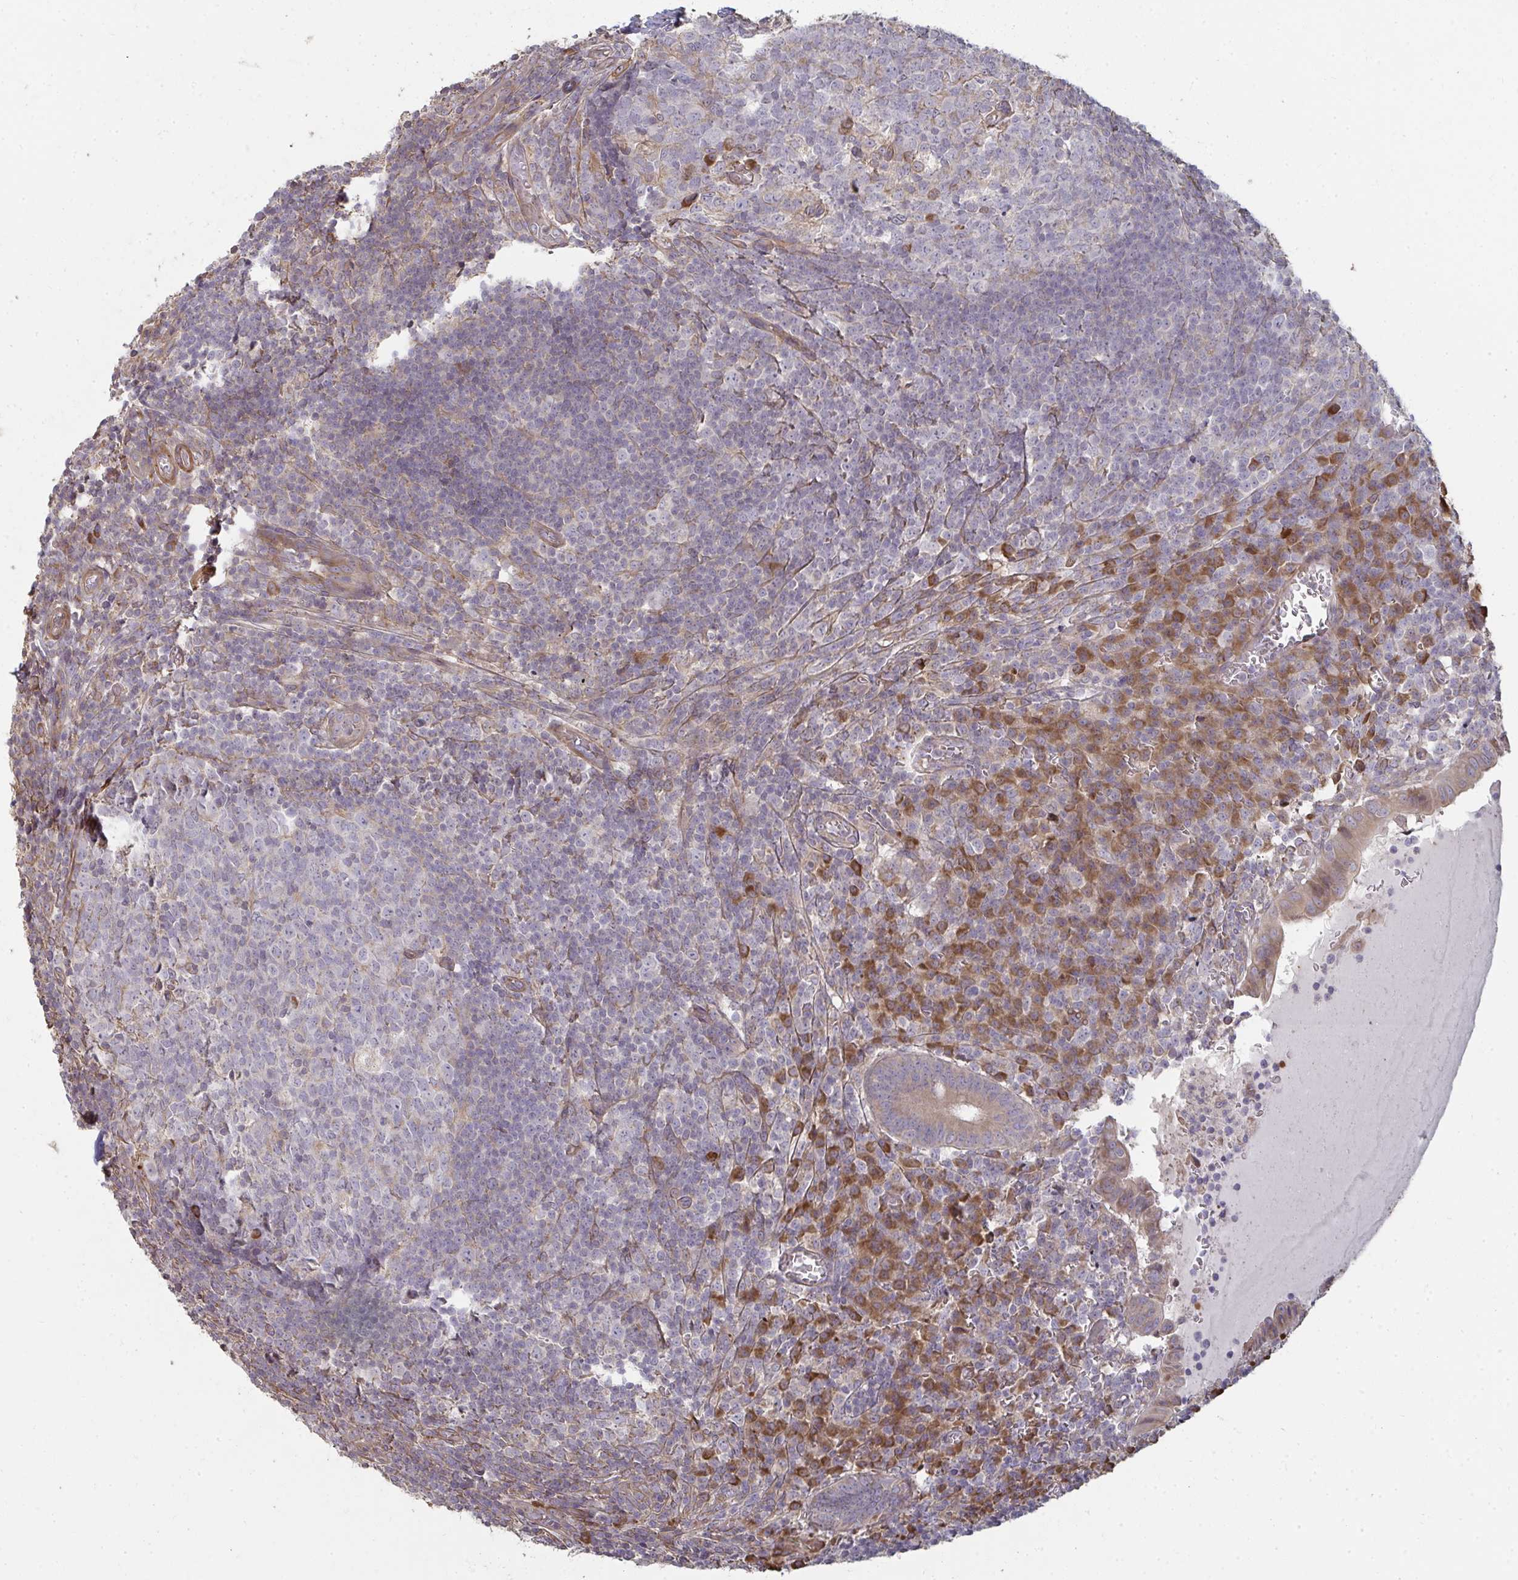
{"staining": {"intensity": "moderate", "quantity": ">75%", "location": "cytoplasmic/membranous"}, "tissue": "appendix", "cell_type": "Glandular cells", "image_type": "normal", "snomed": [{"axis": "morphology", "description": "Normal tissue, NOS"}, {"axis": "topography", "description": "Appendix"}], "caption": "Brown immunohistochemical staining in normal appendix exhibits moderate cytoplasmic/membranous staining in approximately >75% of glandular cells. The protein of interest is stained brown, and the nuclei are stained in blue (DAB IHC with brightfield microscopy, high magnification).", "gene": "ZFYVE28", "patient": {"sex": "male", "age": 18}}